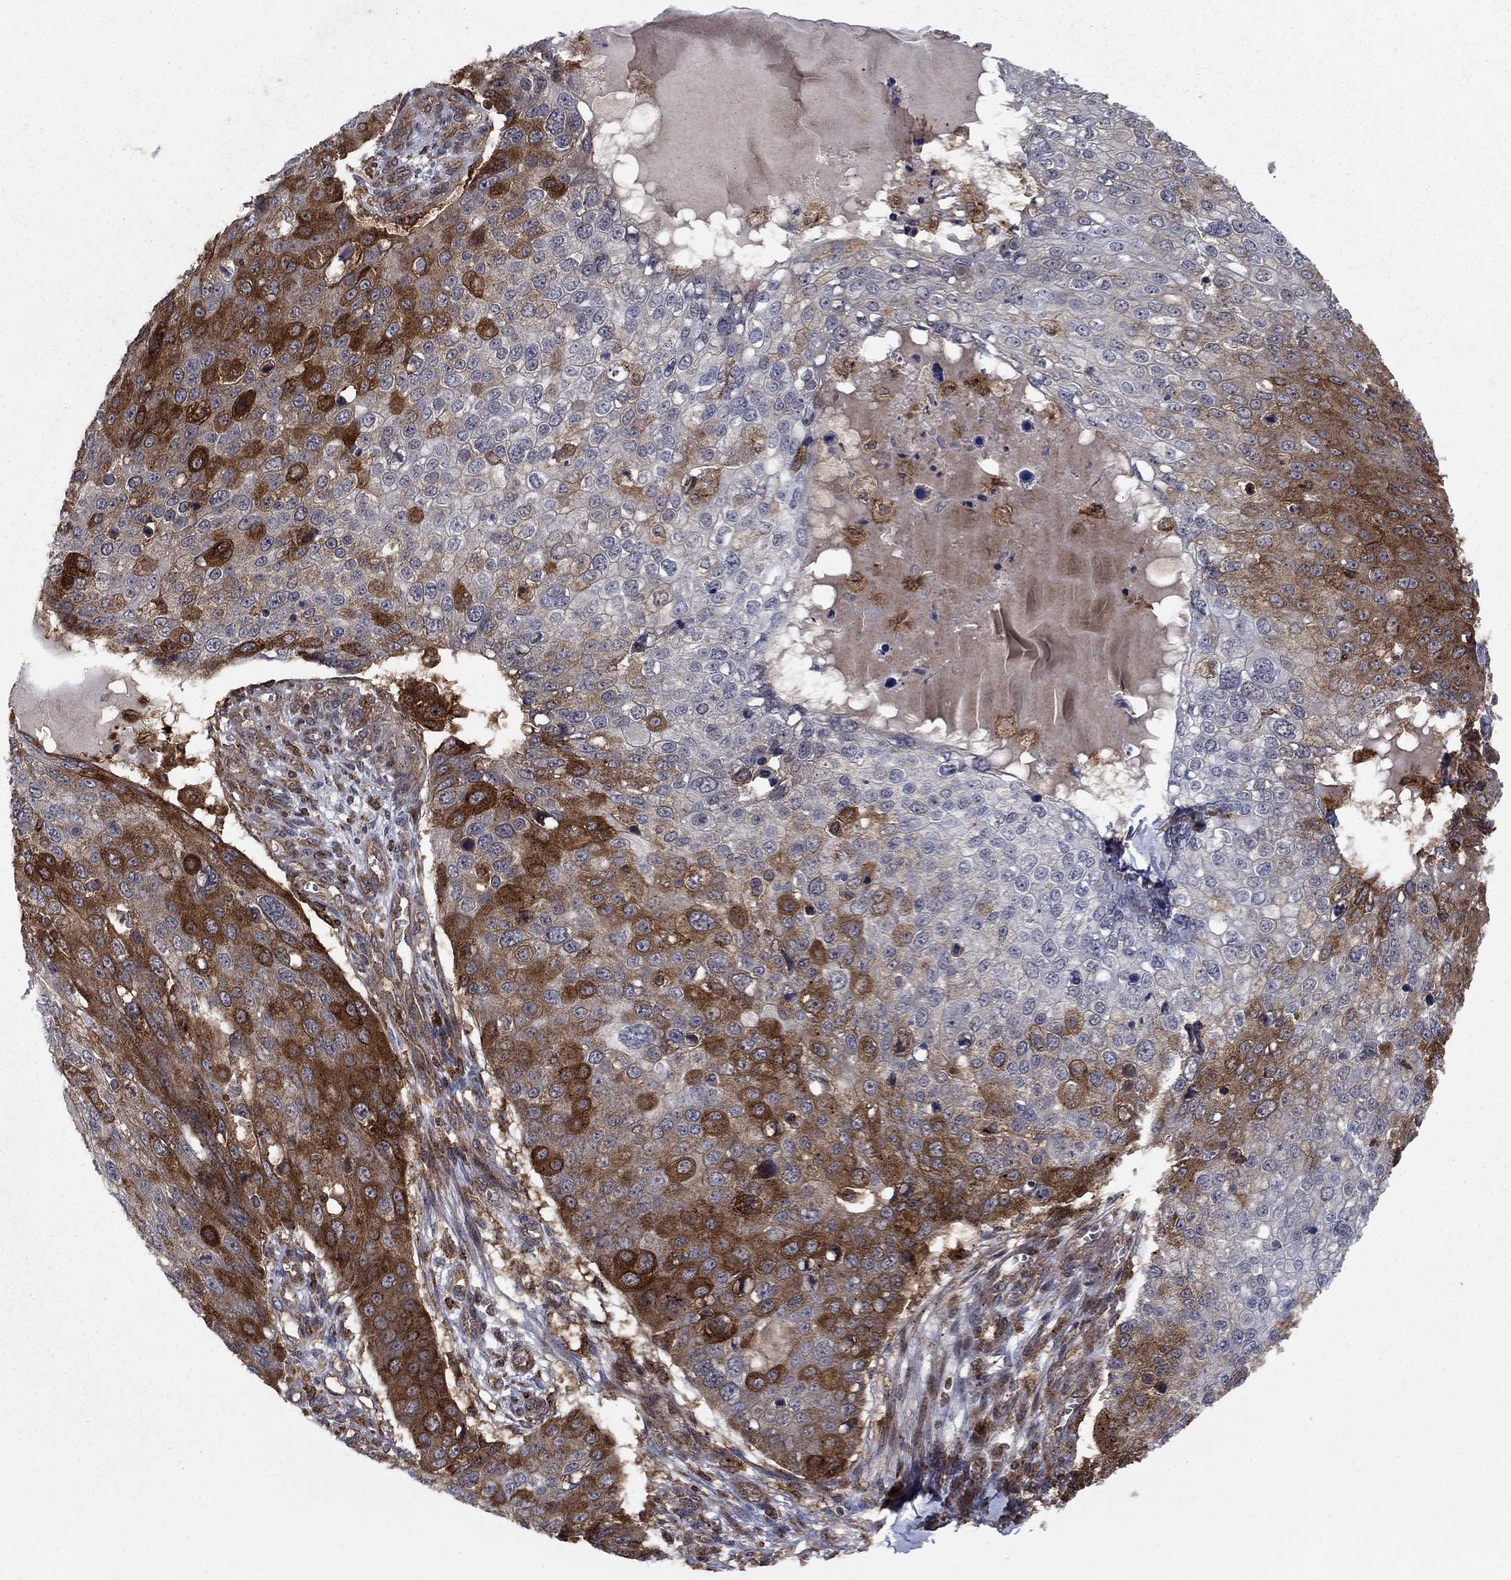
{"staining": {"intensity": "strong", "quantity": "<25%", "location": "cytoplasmic/membranous"}, "tissue": "skin cancer", "cell_type": "Tumor cells", "image_type": "cancer", "snomed": [{"axis": "morphology", "description": "Squamous cell carcinoma, NOS"}, {"axis": "topography", "description": "Skin"}], "caption": "This is an image of immunohistochemistry staining of skin cancer, which shows strong staining in the cytoplasmic/membranous of tumor cells.", "gene": "IFI35", "patient": {"sex": "male", "age": 71}}